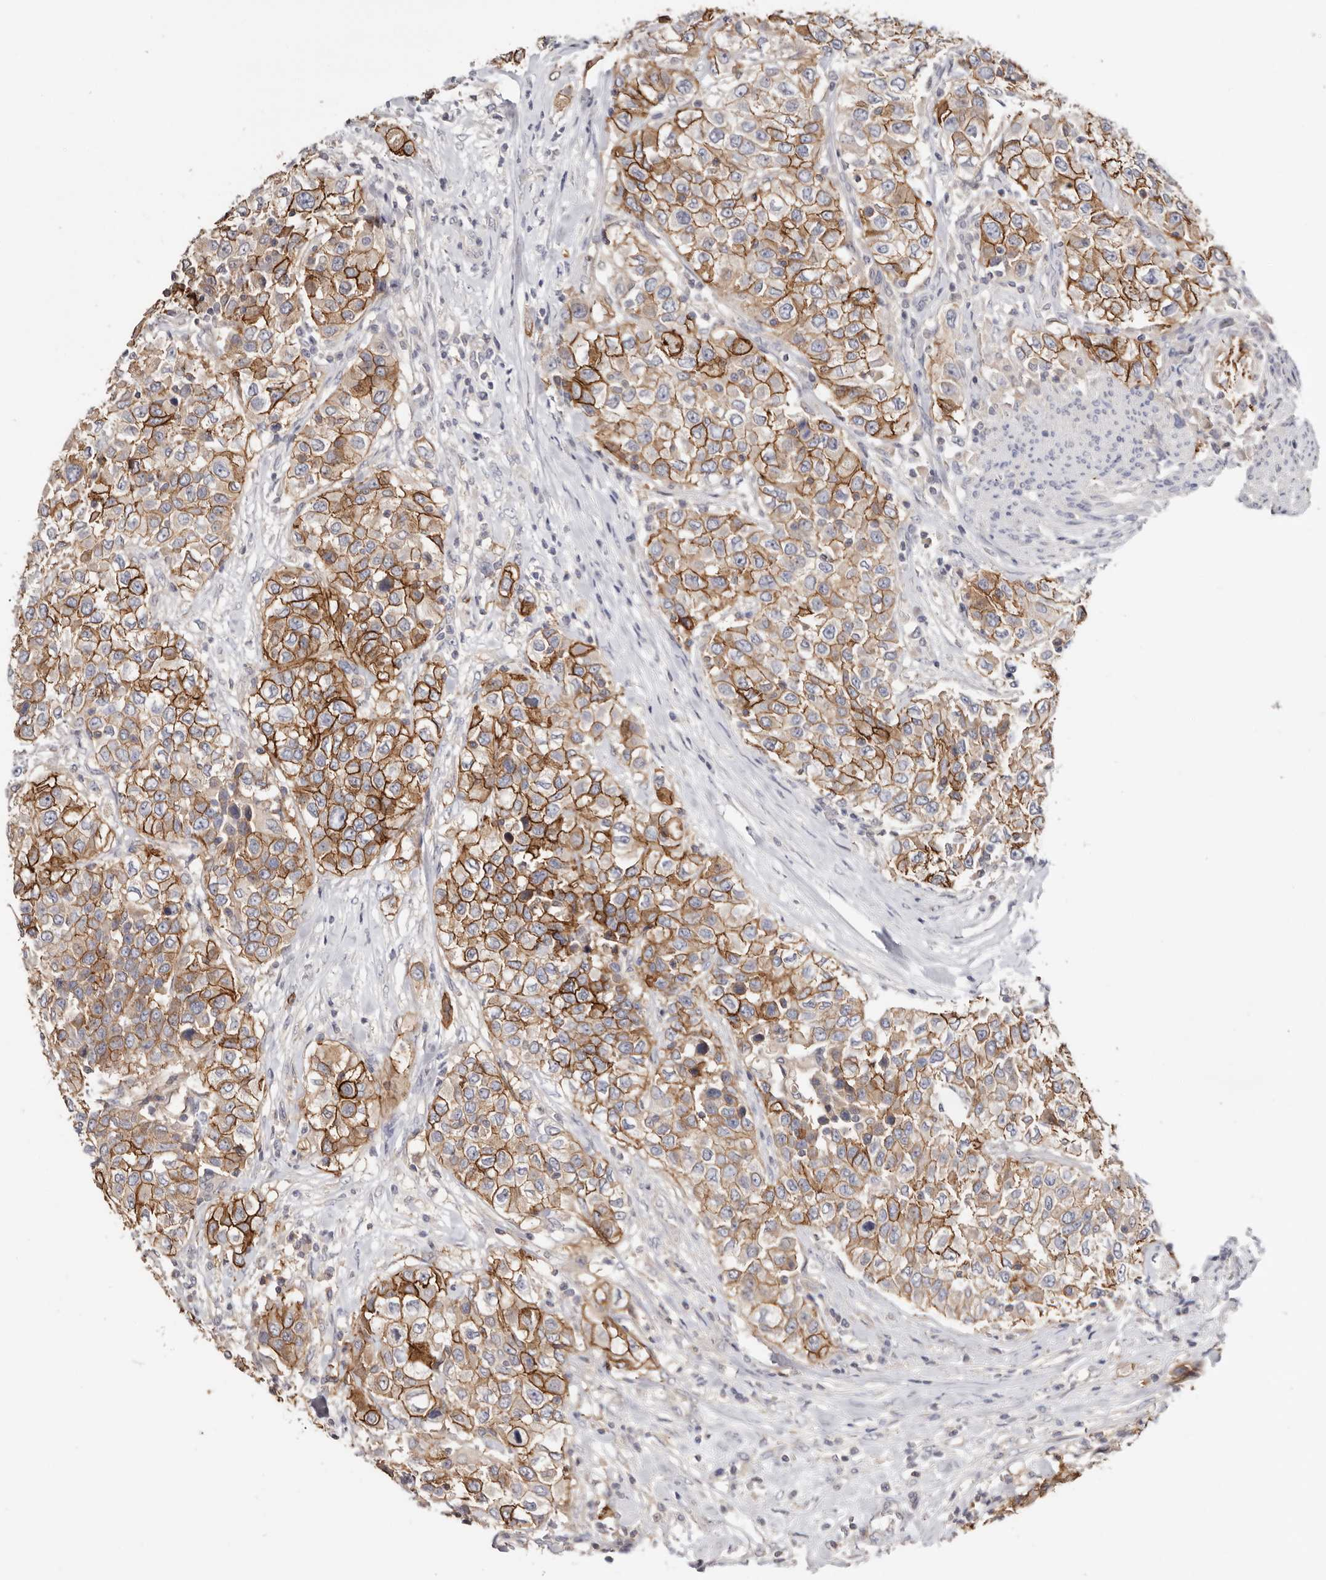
{"staining": {"intensity": "moderate", "quantity": ">75%", "location": "cytoplasmic/membranous"}, "tissue": "urothelial cancer", "cell_type": "Tumor cells", "image_type": "cancer", "snomed": [{"axis": "morphology", "description": "Urothelial carcinoma, High grade"}, {"axis": "topography", "description": "Urinary bladder"}], "caption": "Immunohistochemical staining of urothelial carcinoma (high-grade) exhibits medium levels of moderate cytoplasmic/membranous protein staining in about >75% of tumor cells.", "gene": "S100A14", "patient": {"sex": "female", "age": 80}}